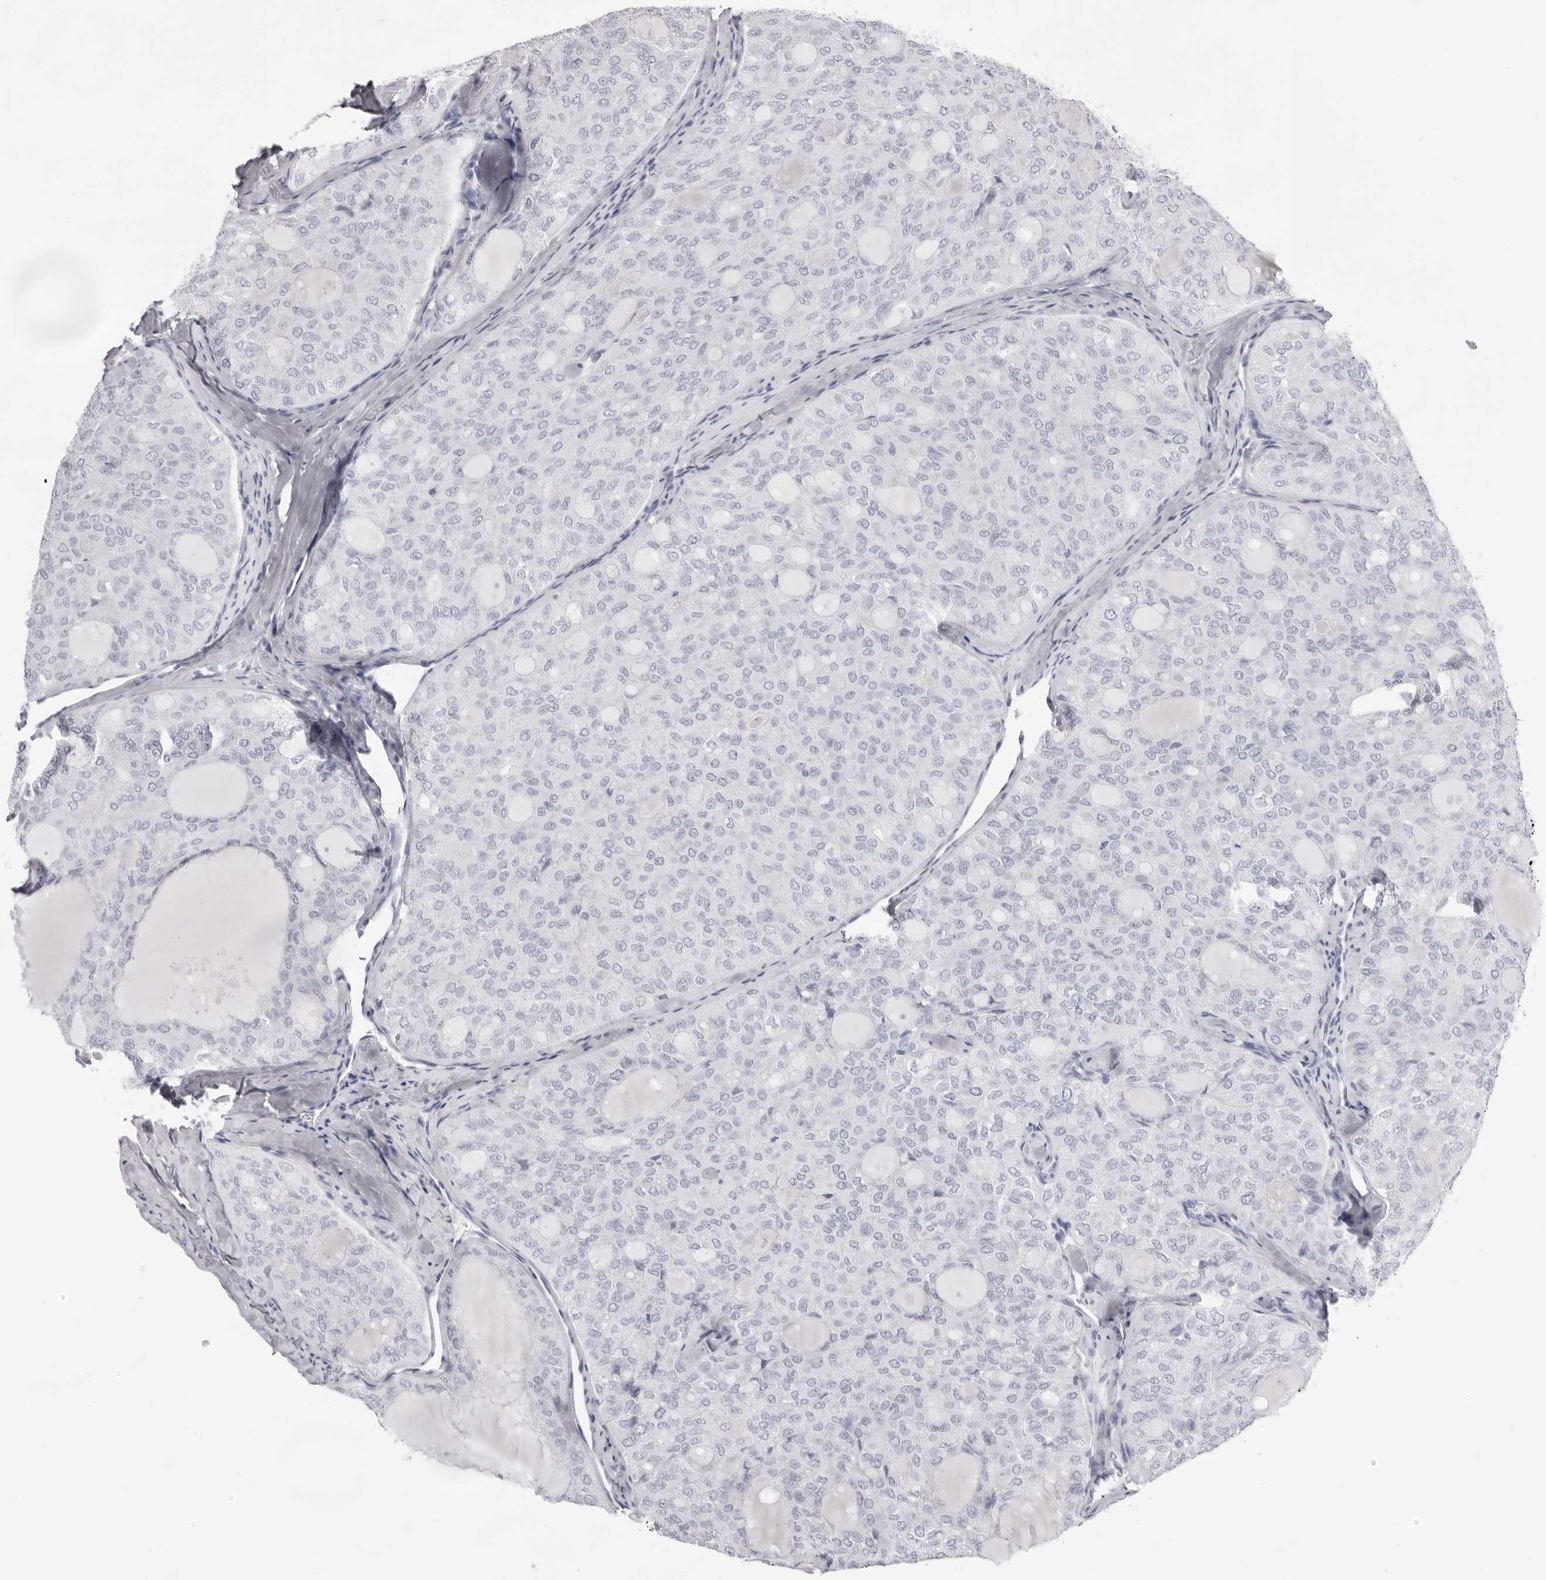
{"staining": {"intensity": "negative", "quantity": "none", "location": "none"}, "tissue": "thyroid cancer", "cell_type": "Tumor cells", "image_type": "cancer", "snomed": [{"axis": "morphology", "description": "Follicular adenoma carcinoma, NOS"}, {"axis": "topography", "description": "Thyroid gland"}], "caption": "High magnification brightfield microscopy of thyroid cancer (follicular adenoma carcinoma) stained with DAB (brown) and counterstained with hematoxylin (blue): tumor cells show no significant positivity.", "gene": "TMOD4", "patient": {"sex": "male", "age": 75}}